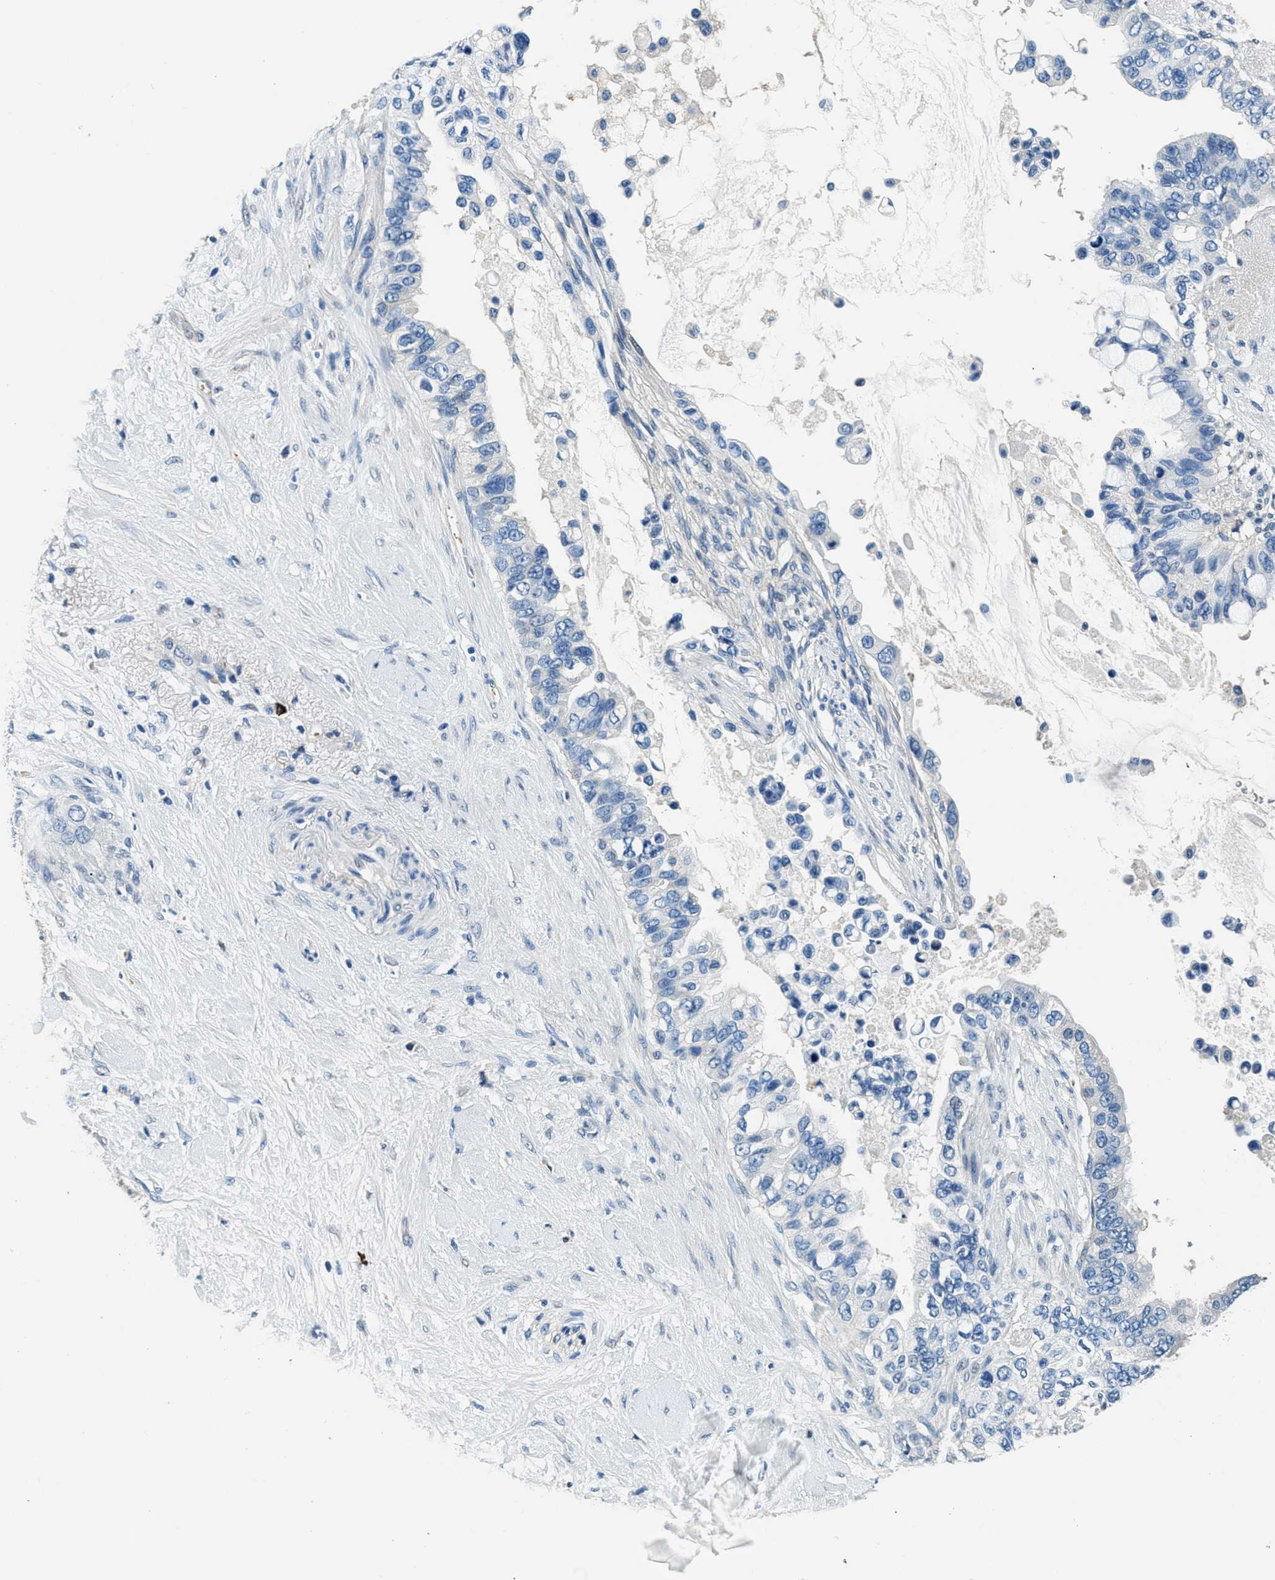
{"staining": {"intensity": "negative", "quantity": "none", "location": "none"}, "tissue": "pancreatic cancer", "cell_type": "Tumor cells", "image_type": "cancer", "snomed": [{"axis": "morphology", "description": "Adenocarcinoma, NOS"}, {"axis": "topography", "description": "Pancreas"}], "caption": "DAB immunohistochemical staining of pancreatic adenocarcinoma shows no significant expression in tumor cells.", "gene": "TMEM186", "patient": {"sex": "female", "age": 56}}